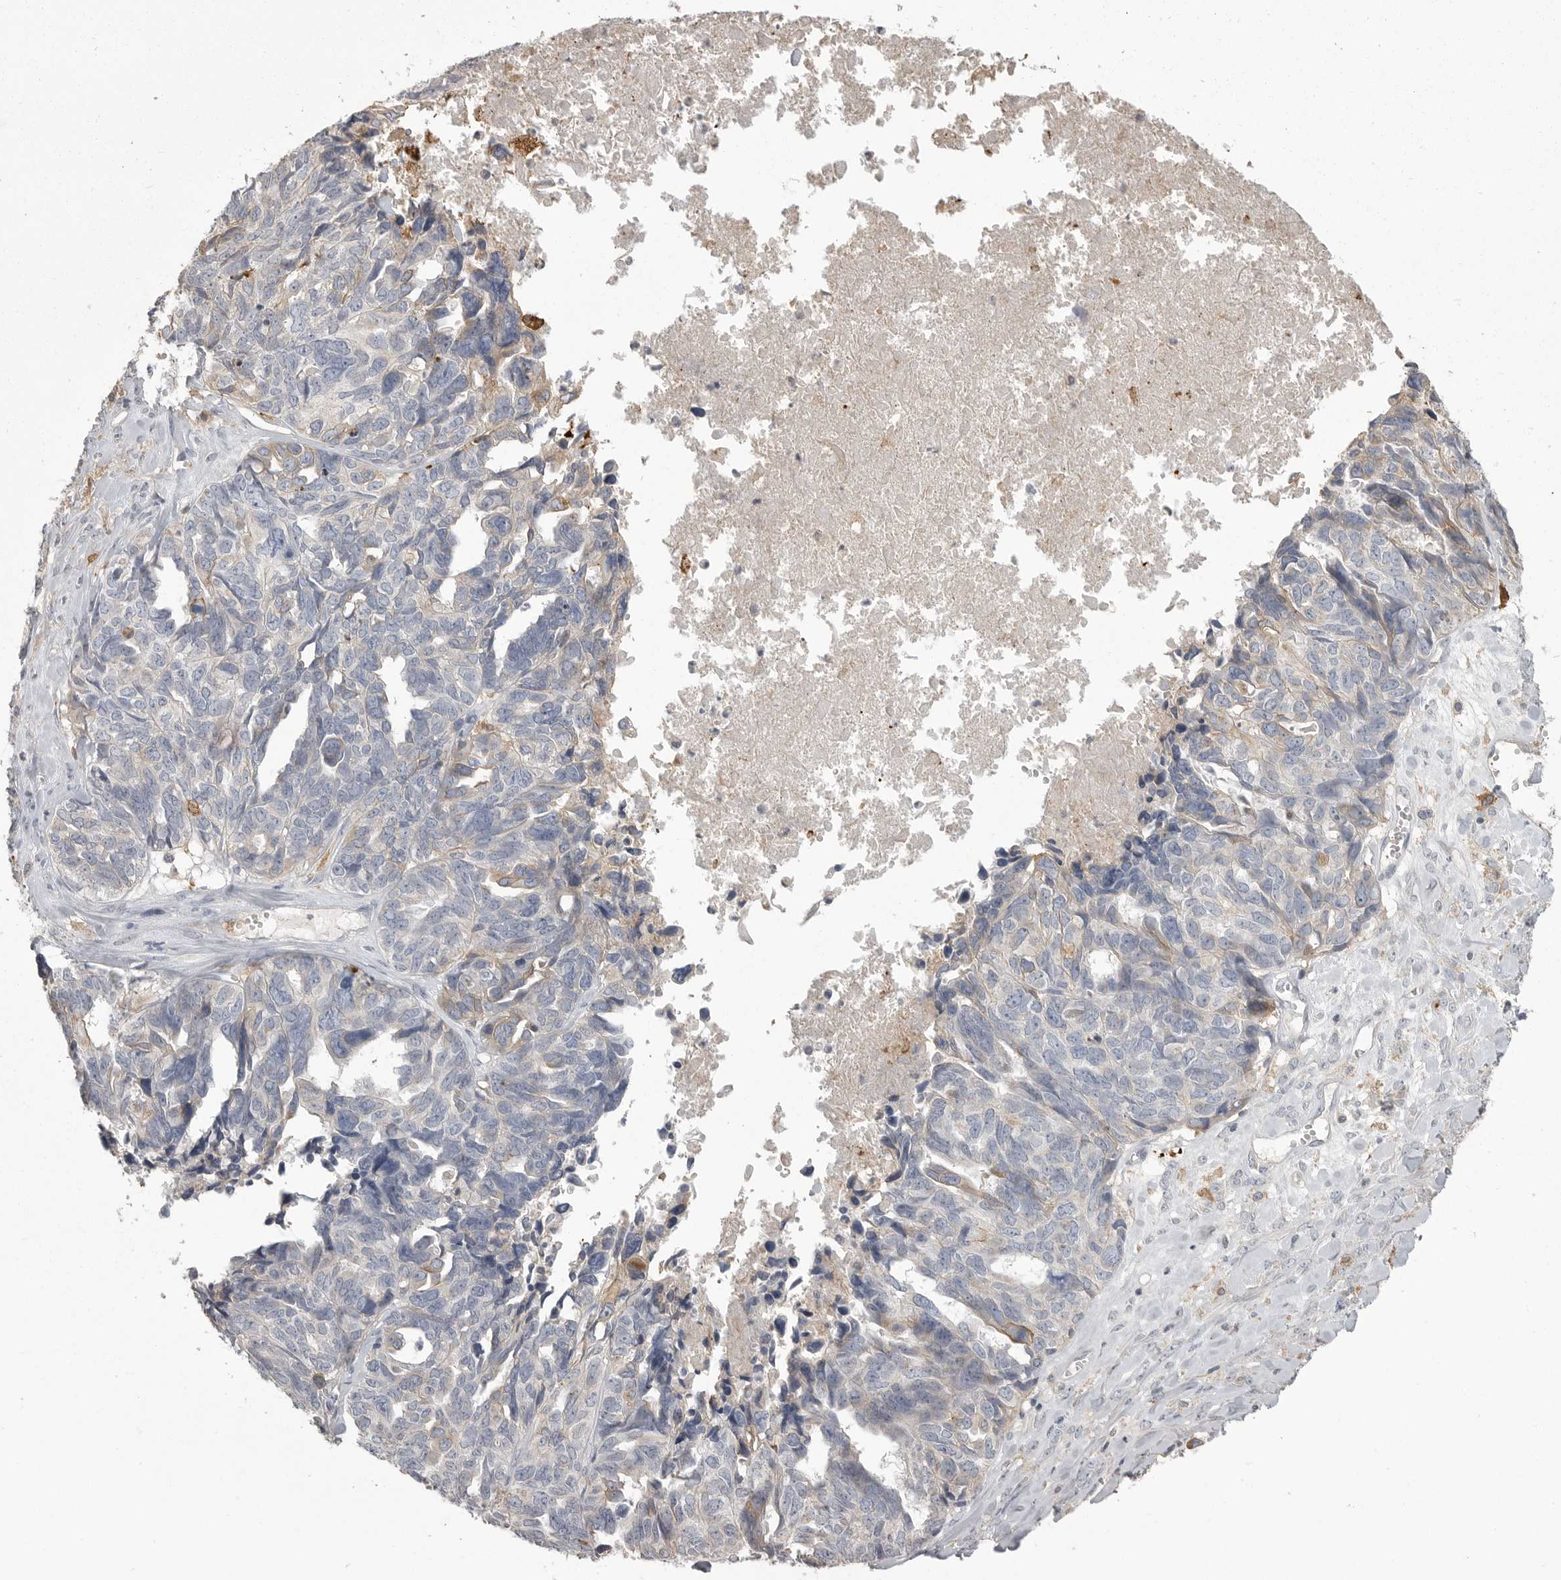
{"staining": {"intensity": "negative", "quantity": "none", "location": "none"}, "tissue": "ovarian cancer", "cell_type": "Tumor cells", "image_type": "cancer", "snomed": [{"axis": "morphology", "description": "Cystadenocarcinoma, serous, NOS"}, {"axis": "topography", "description": "Ovary"}], "caption": "An IHC image of ovarian cancer (serous cystadenocarcinoma) is shown. There is no staining in tumor cells of ovarian cancer (serous cystadenocarcinoma).", "gene": "CMTM6", "patient": {"sex": "female", "age": 79}}